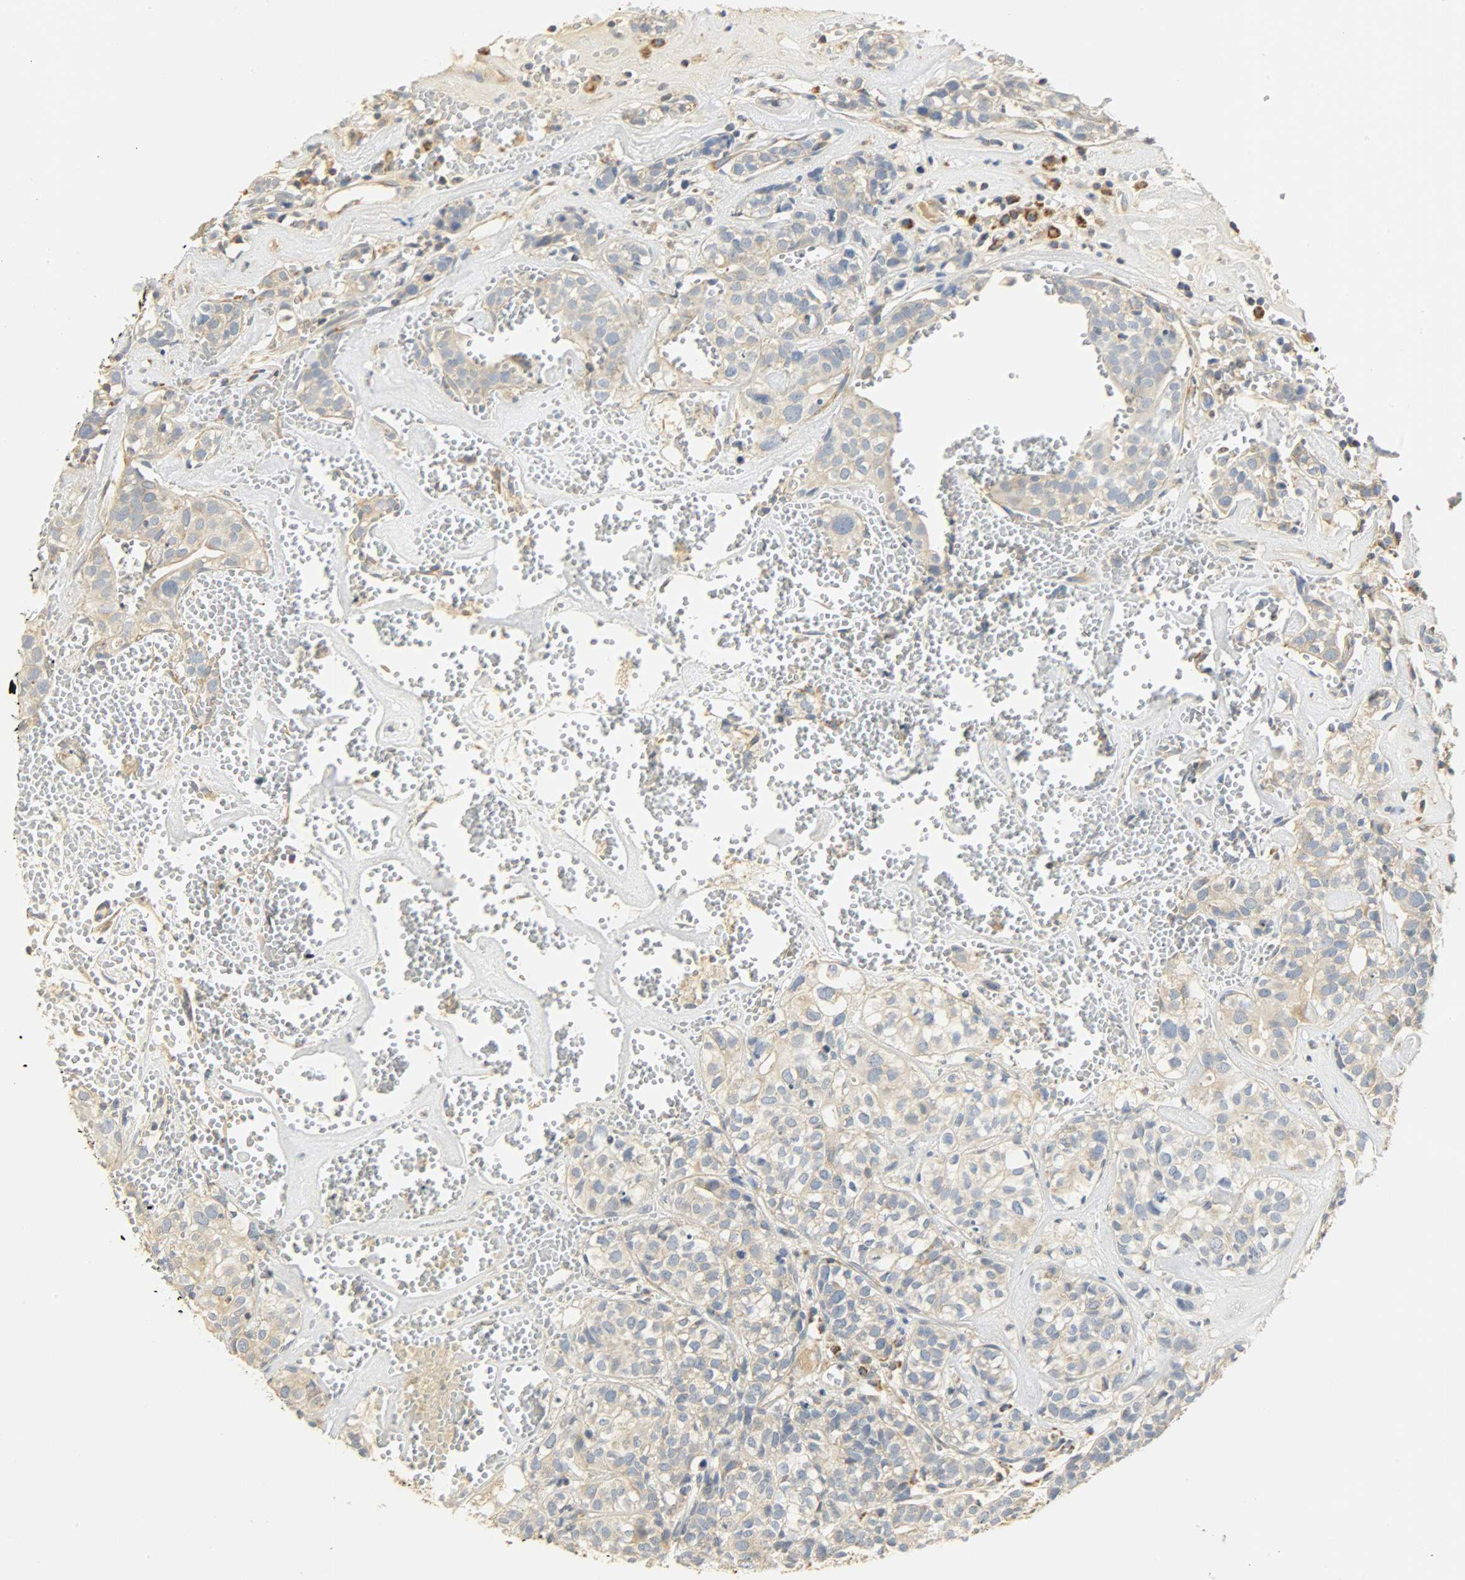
{"staining": {"intensity": "weak", "quantity": ">75%", "location": "cytoplasmic/membranous"}, "tissue": "head and neck cancer", "cell_type": "Tumor cells", "image_type": "cancer", "snomed": [{"axis": "morphology", "description": "Adenocarcinoma, NOS"}, {"axis": "topography", "description": "Salivary gland"}, {"axis": "topography", "description": "Head-Neck"}], "caption": "DAB (3,3'-diaminobenzidine) immunohistochemical staining of head and neck cancer (adenocarcinoma) shows weak cytoplasmic/membranous protein staining in approximately >75% of tumor cells.", "gene": "NNT", "patient": {"sex": "female", "age": 65}}